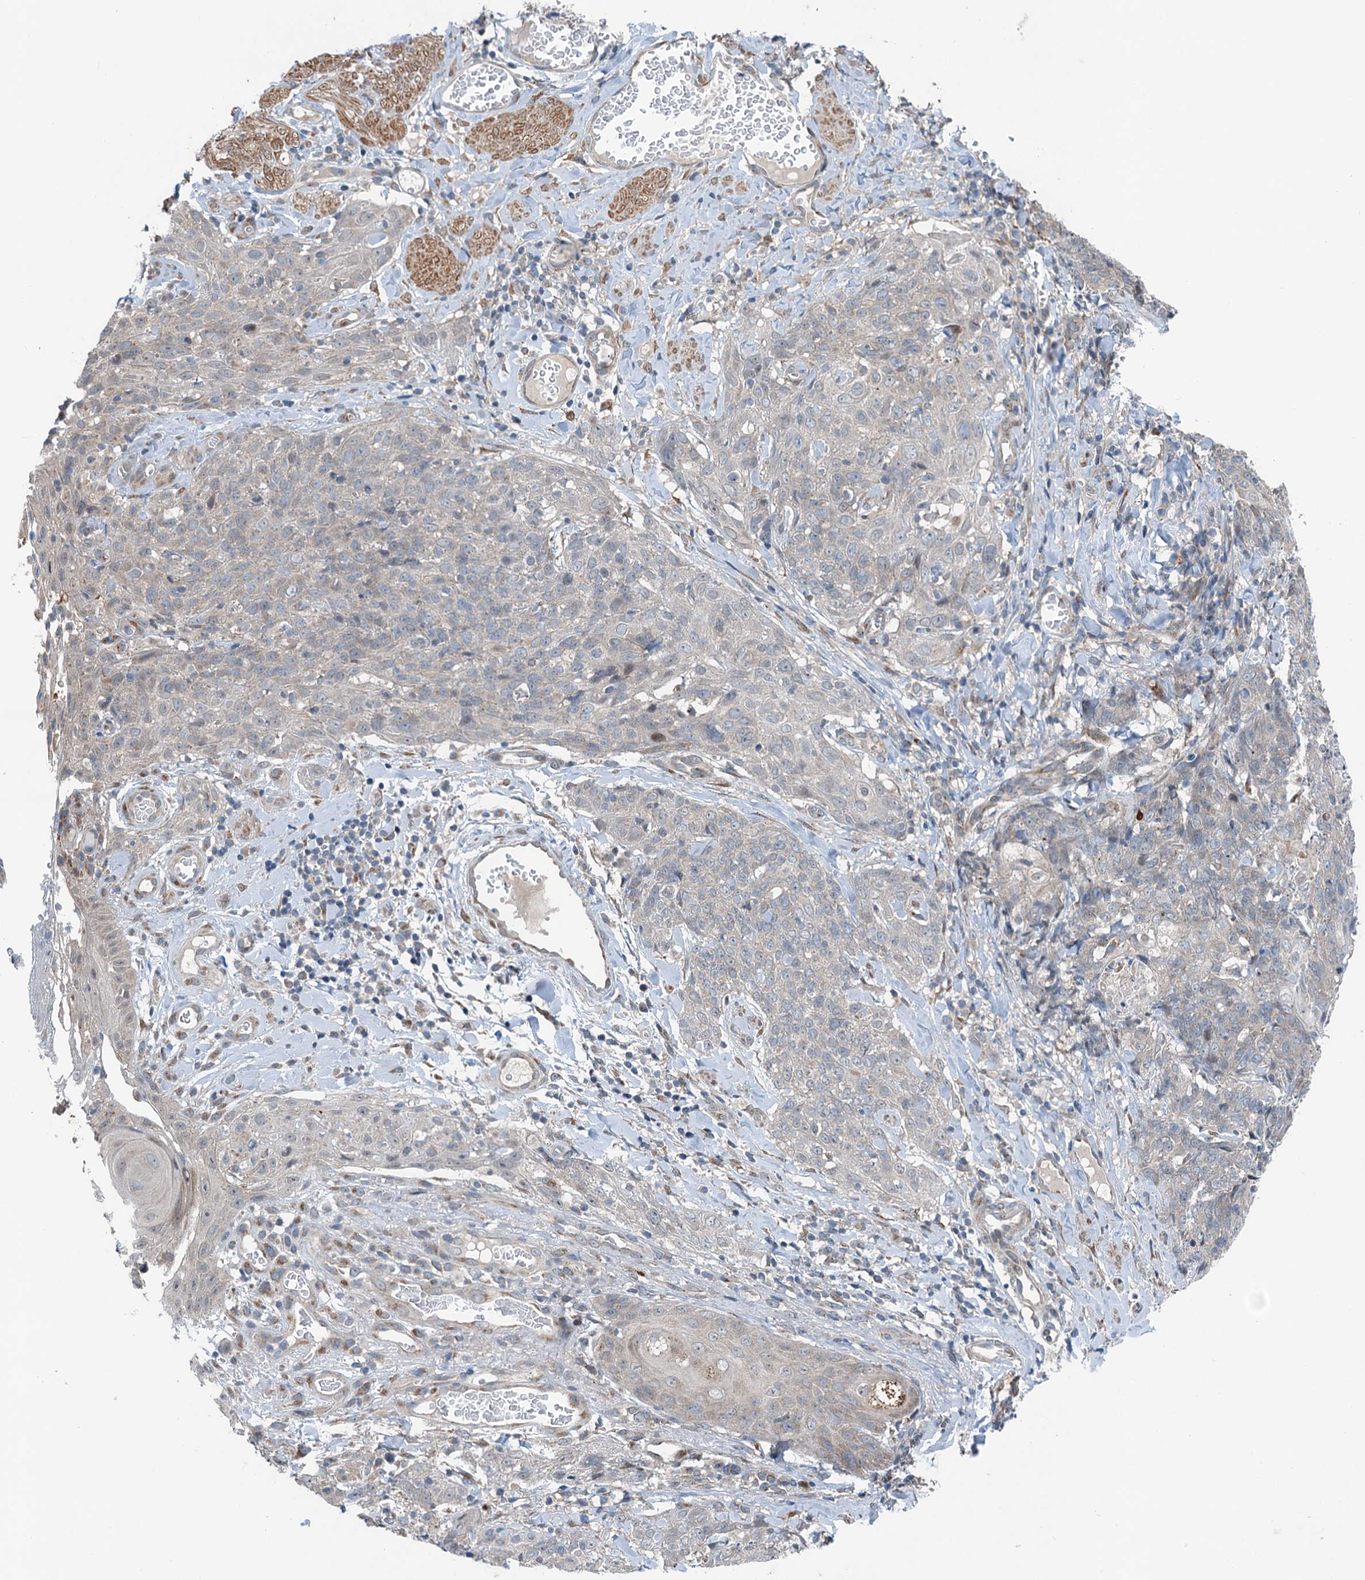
{"staining": {"intensity": "negative", "quantity": "none", "location": "none"}, "tissue": "skin cancer", "cell_type": "Tumor cells", "image_type": "cancer", "snomed": [{"axis": "morphology", "description": "Squamous cell carcinoma, NOS"}, {"axis": "topography", "description": "Skin"}, {"axis": "topography", "description": "Vulva"}], "caption": "The histopathology image displays no significant expression in tumor cells of squamous cell carcinoma (skin).", "gene": "DYNC2I2", "patient": {"sex": "female", "age": 85}}